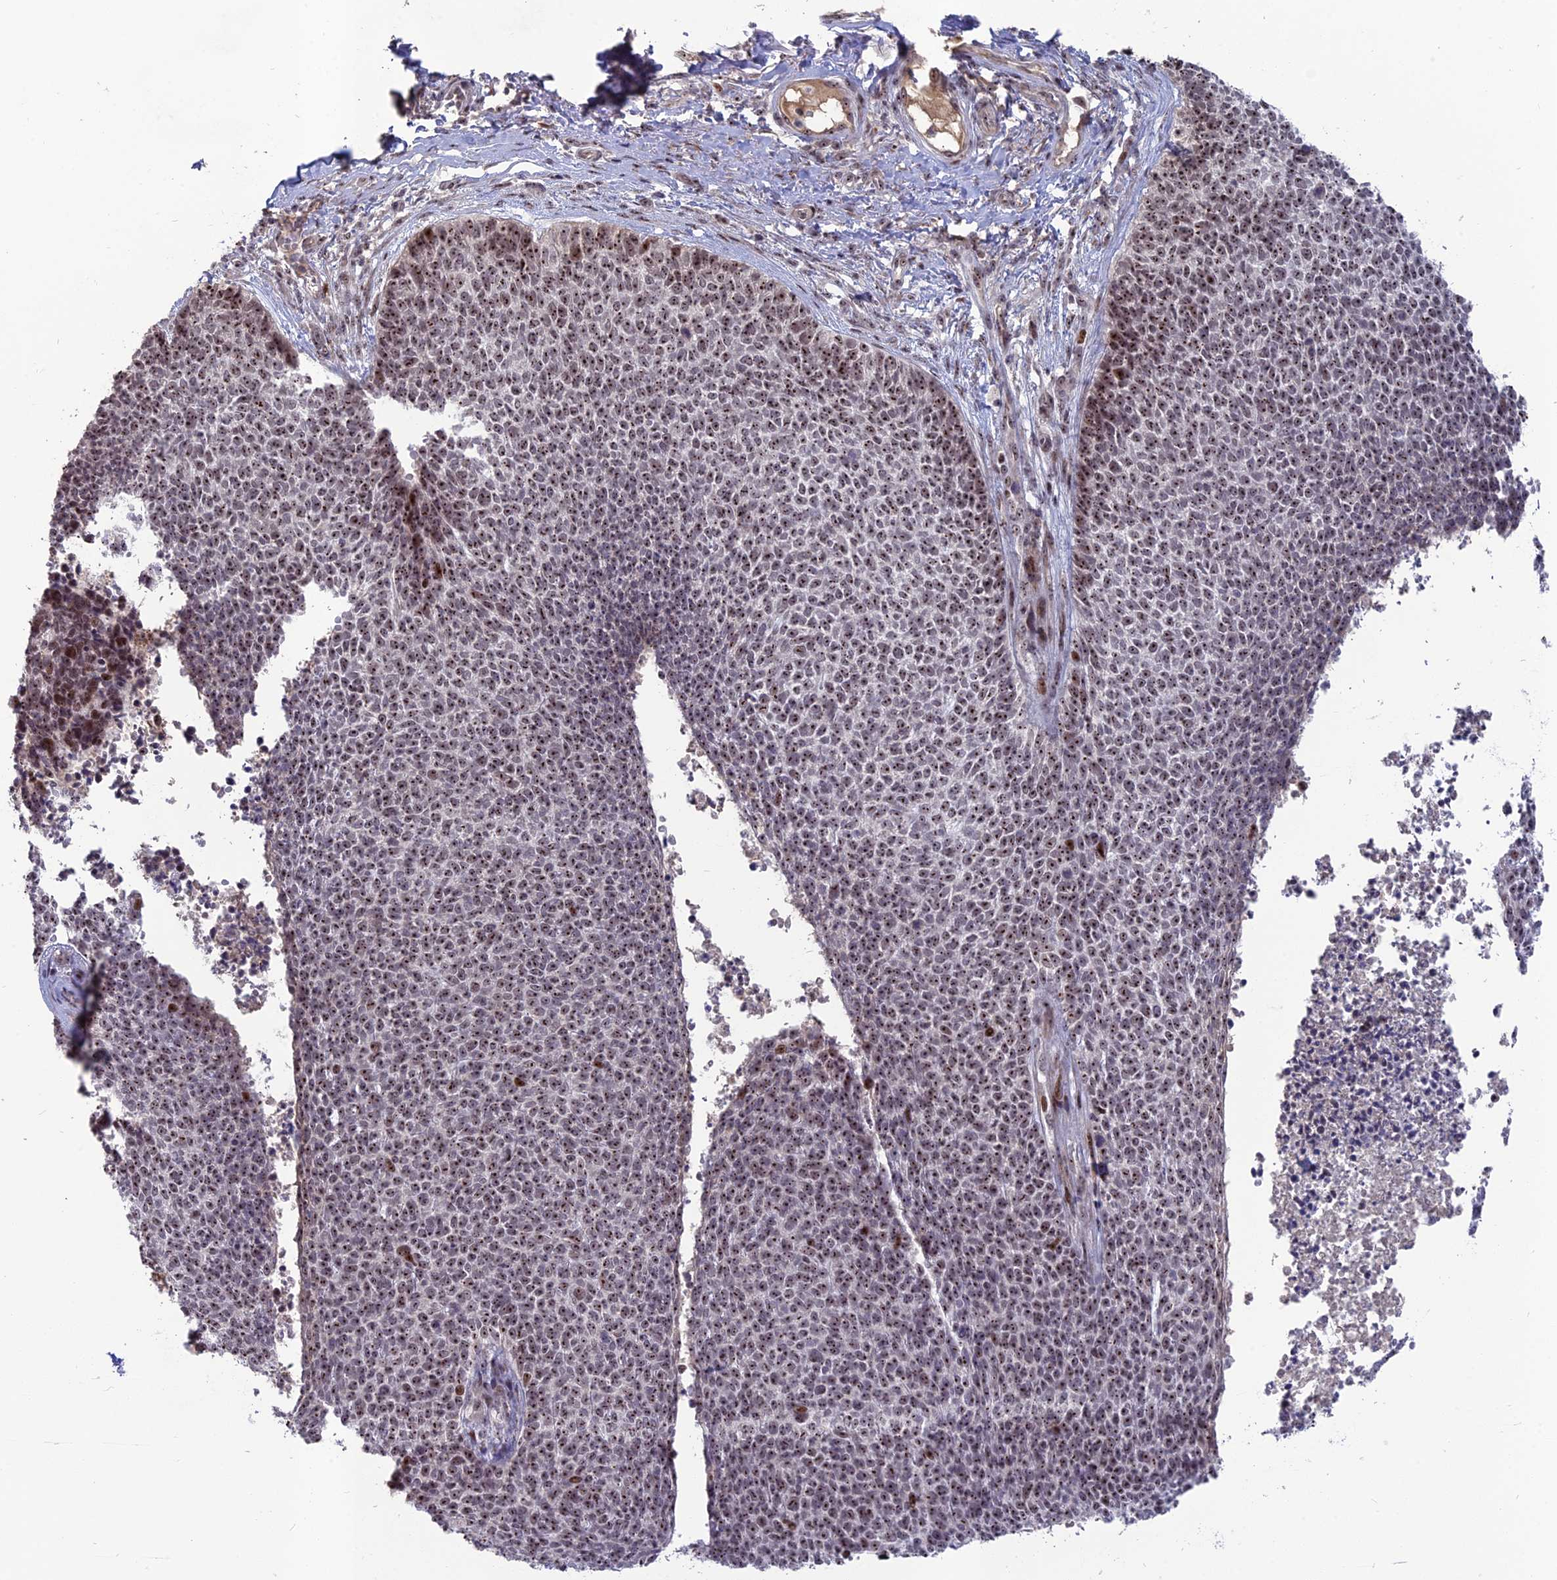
{"staining": {"intensity": "moderate", "quantity": ">75%", "location": "nuclear"}, "tissue": "skin cancer", "cell_type": "Tumor cells", "image_type": "cancer", "snomed": [{"axis": "morphology", "description": "Basal cell carcinoma"}, {"axis": "topography", "description": "Skin"}], "caption": "This photomicrograph shows skin cancer (basal cell carcinoma) stained with immunohistochemistry to label a protein in brown. The nuclear of tumor cells show moderate positivity for the protein. Nuclei are counter-stained blue.", "gene": "FAM131A", "patient": {"sex": "female", "age": 84}}